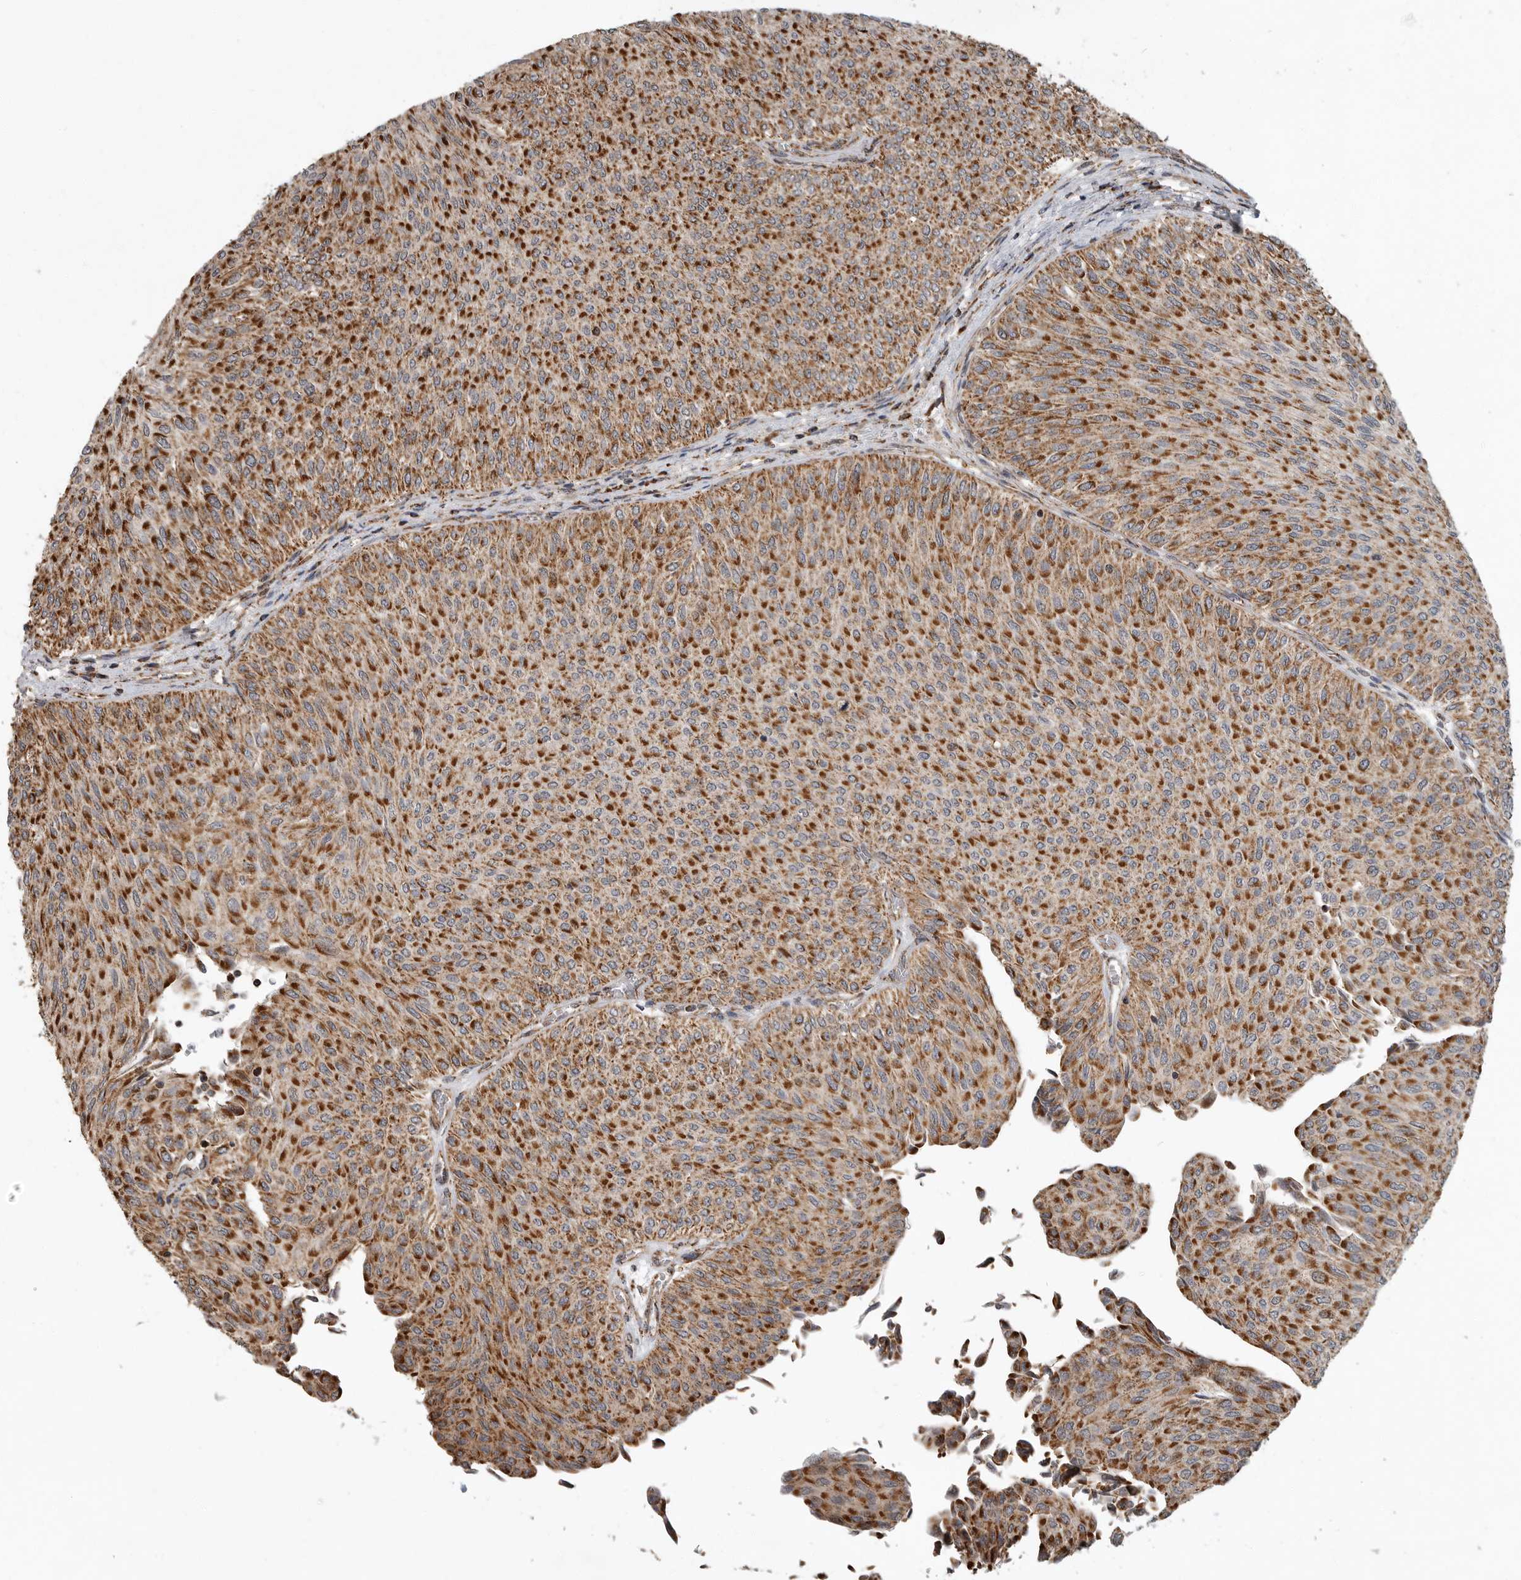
{"staining": {"intensity": "strong", "quantity": ">75%", "location": "cytoplasmic/membranous"}, "tissue": "urothelial cancer", "cell_type": "Tumor cells", "image_type": "cancer", "snomed": [{"axis": "morphology", "description": "Urothelial carcinoma, Low grade"}, {"axis": "topography", "description": "Urinary bladder"}], "caption": "Strong cytoplasmic/membranous protein expression is seen in about >75% of tumor cells in urothelial carcinoma (low-grade).", "gene": "GCNT2", "patient": {"sex": "male", "age": 78}}